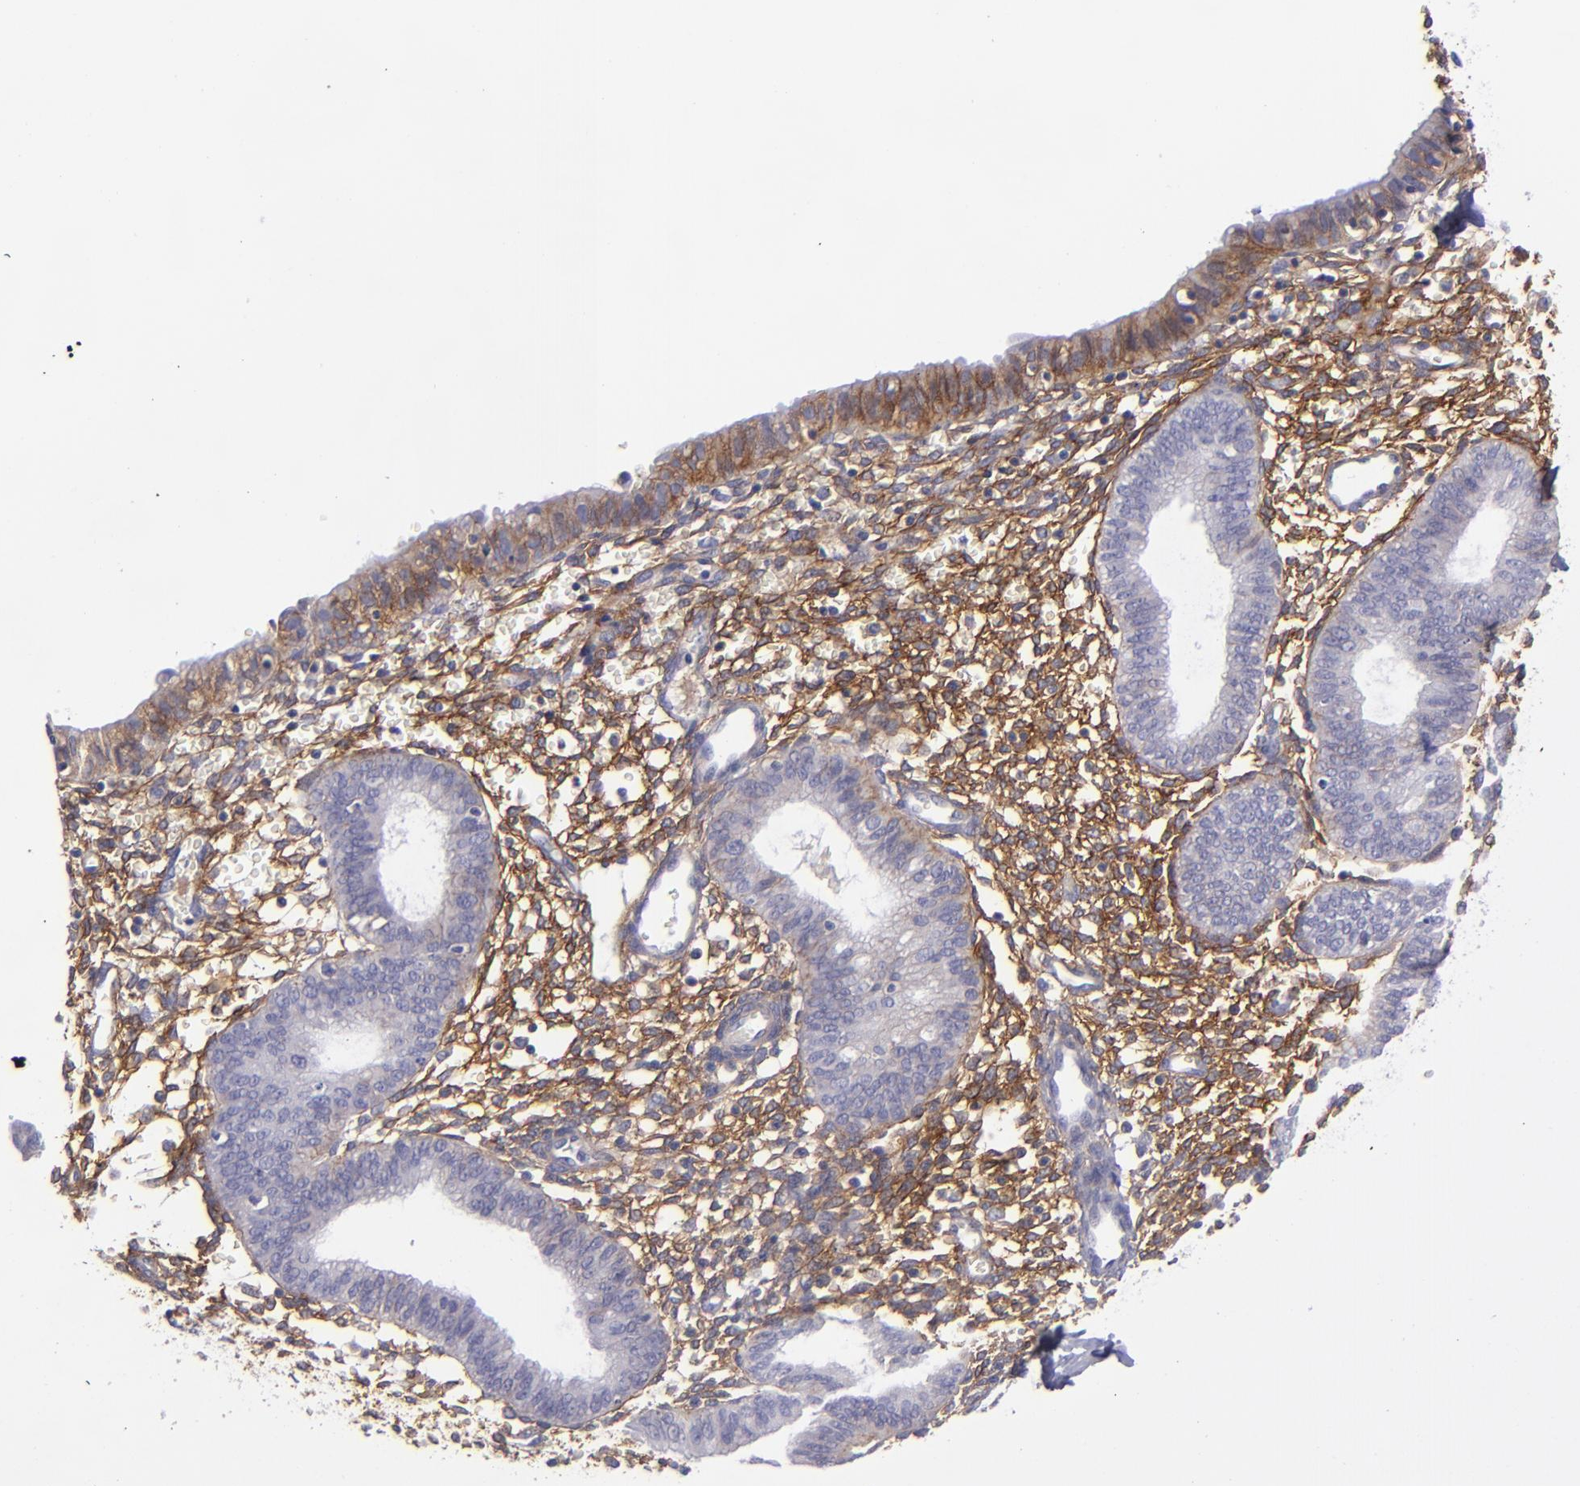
{"staining": {"intensity": "moderate", "quantity": "25%-75%", "location": "cytoplasmic/membranous"}, "tissue": "endometrium", "cell_type": "Cells in endometrial stroma", "image_type": "normal", "snomed": [{"axis": "morphology", "description": "Normal tissue, NOS"}, {"axis": "topography", "description": "Endometrium"}], "caption": "Protein expression analysis of unremarkable human endometrium reveals moderate cytoplasmic/membranous expression in about 25%-75% of cells in endometrial stroma. The protein of interest is shown in brown color, while the nuclei are stained blue.", "gene": "BSG", "patient": {"sex": "female", "age": 61}}